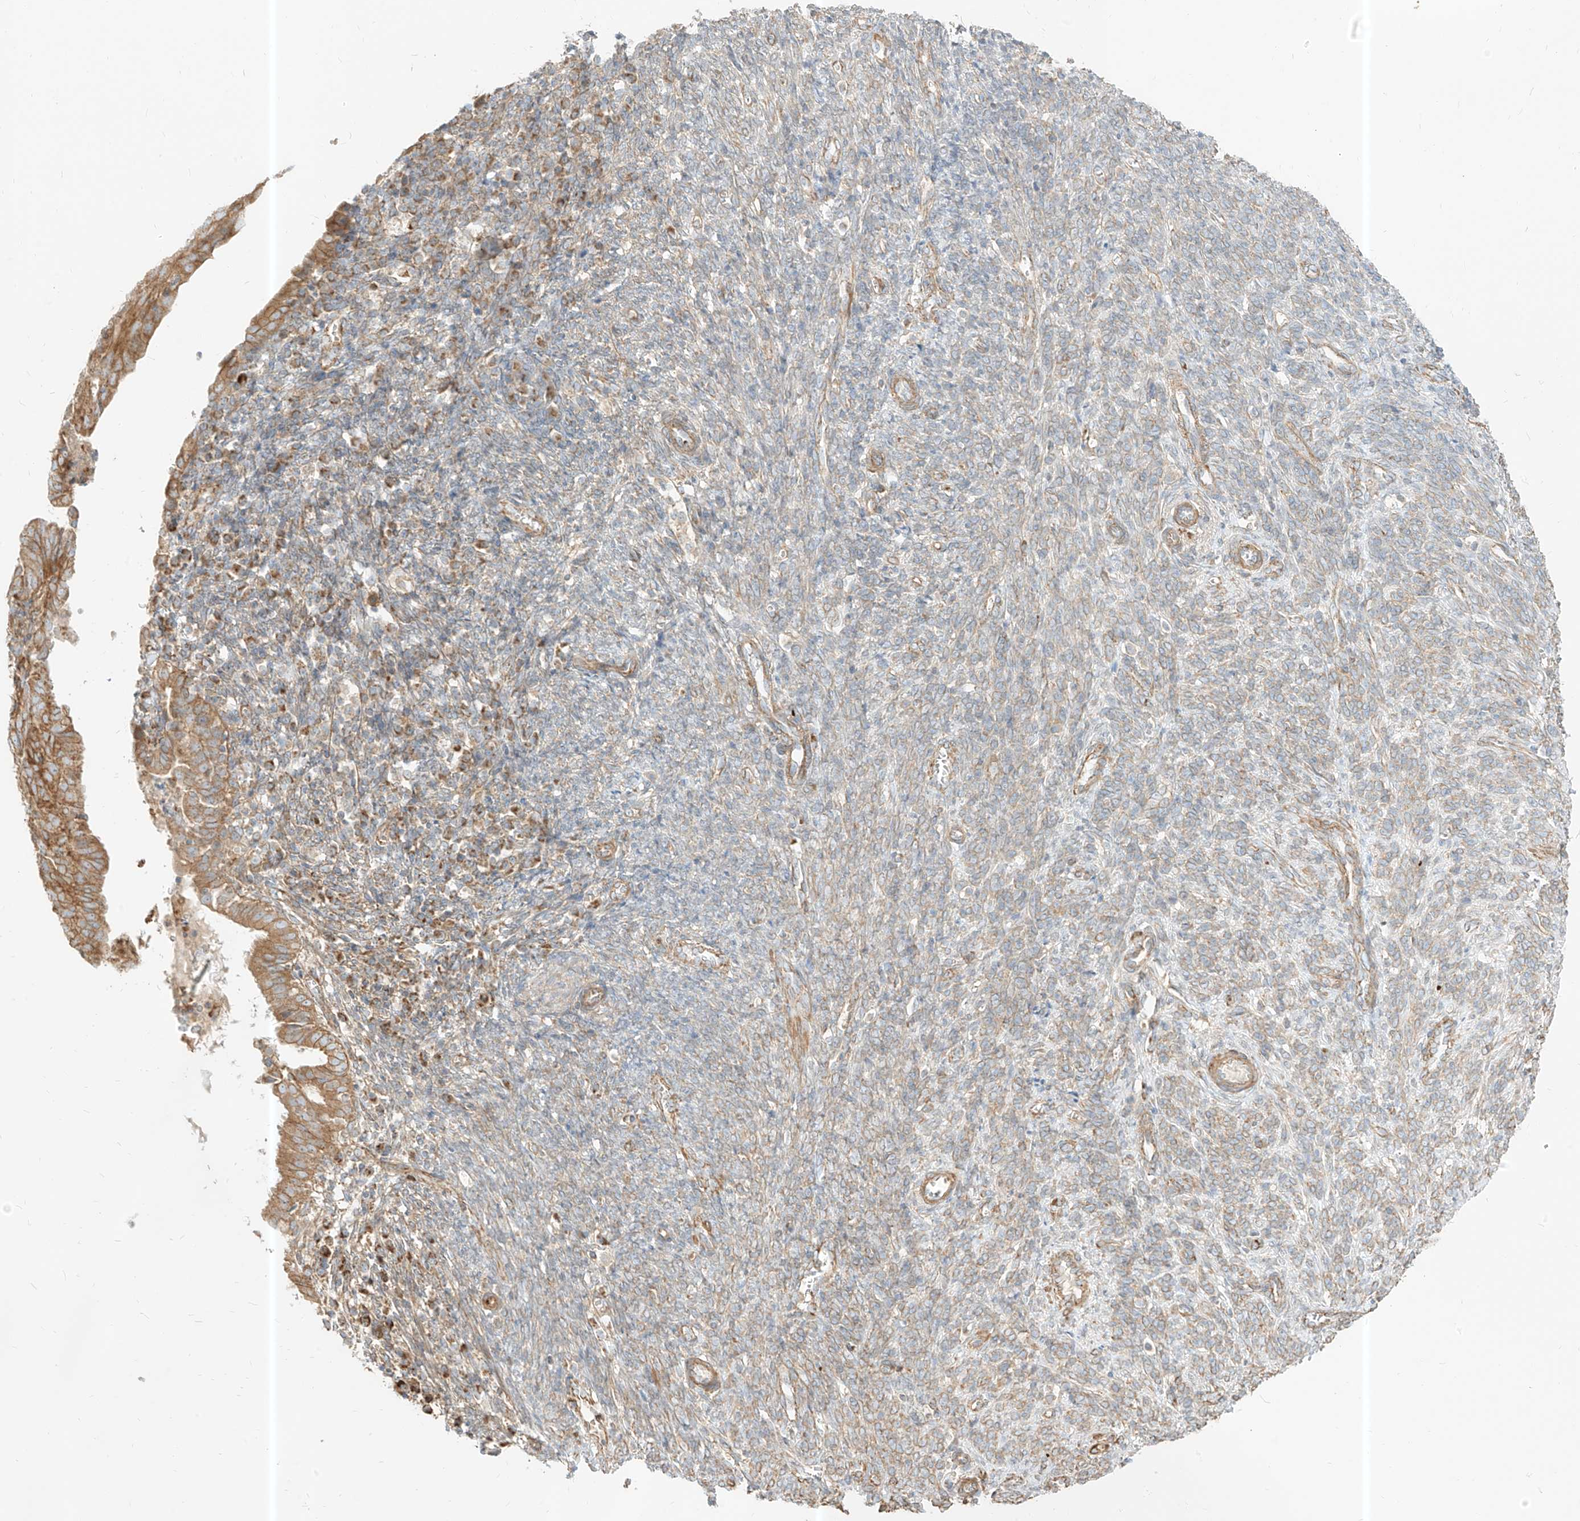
{"staining": {"intensity": "moderate", "quantity": ">75%", "location": "cytoplasmic/membranous"}, "tissue": "endometrial cancer", "cell_type": "Tumor cells", "image_type": "cancer", "snomed": [{"axis": "morphology", "description": "Adenocarcinoma, NOS"}, {"axis": "topography", "description": "Uterus"}], "caption": "Protein positivity by immunohistochemistry reveals moderate cytoplasmic/membranous staining in about >75% of tumor cells in endometrial adenocarcinoma.", "gene": "PLCL1", "patient": {"sex": "female", "age": 77}}